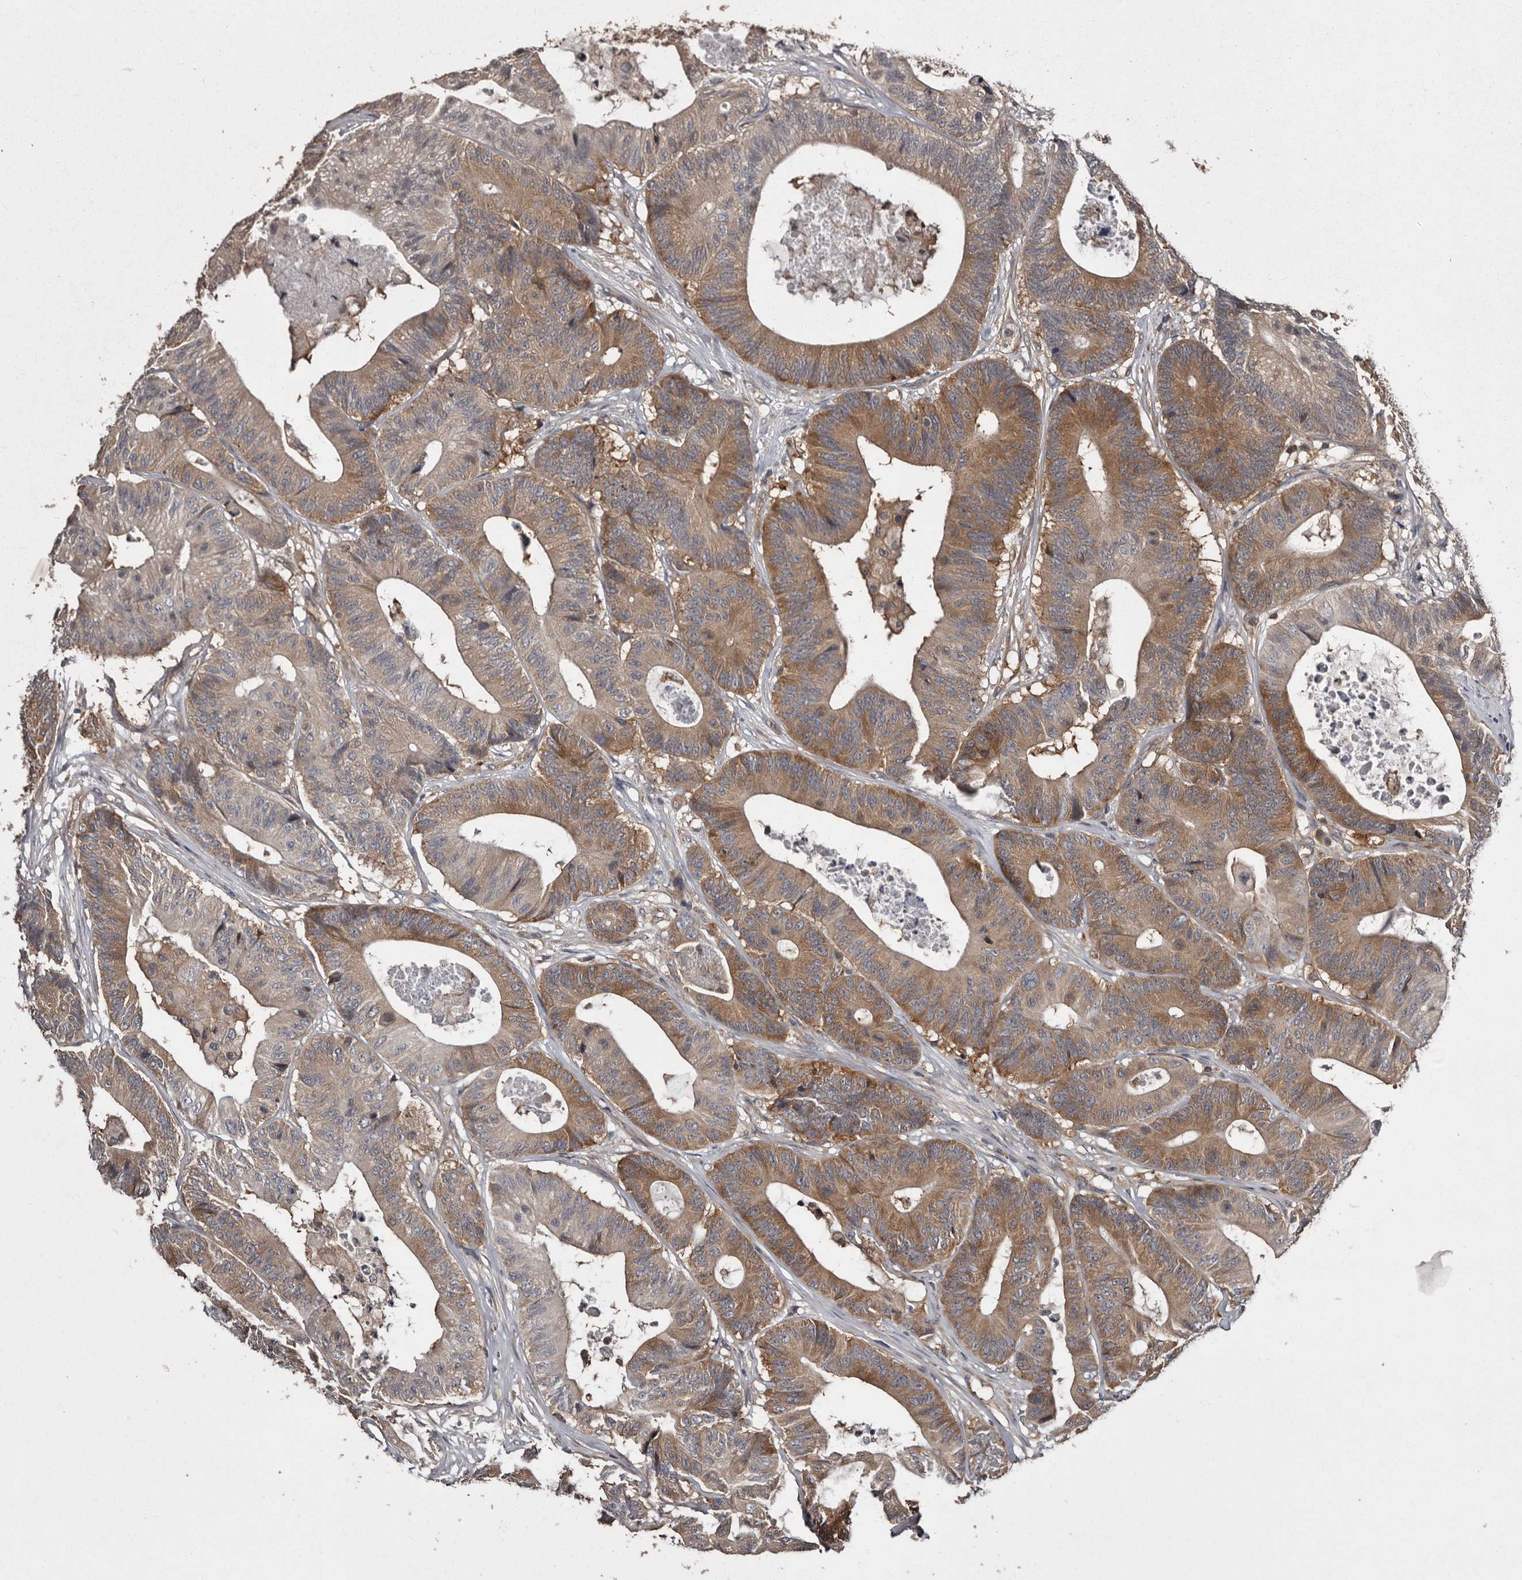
{"staining": {"intensity": "moderate", "quantity": ">75%", "location": "cytoplasmic/membranous"}, "tissue": "colorectal cancer", "cell_type": "Tumor cells", "image_type": "cancer", "snomed": [{"axis": "morphology", "description": "Adenocarcinoma, NOS"}, {"axis": "topography", "description": "Colon"}], "caption": "Human colorectal cancer stained for a protein (brown) demonstrates moderate cytoplasmic/membranous positive staining in about >75% of tumor cells.", "gene": "DARS1", "patient": {"sex": "female", "age": 84}}